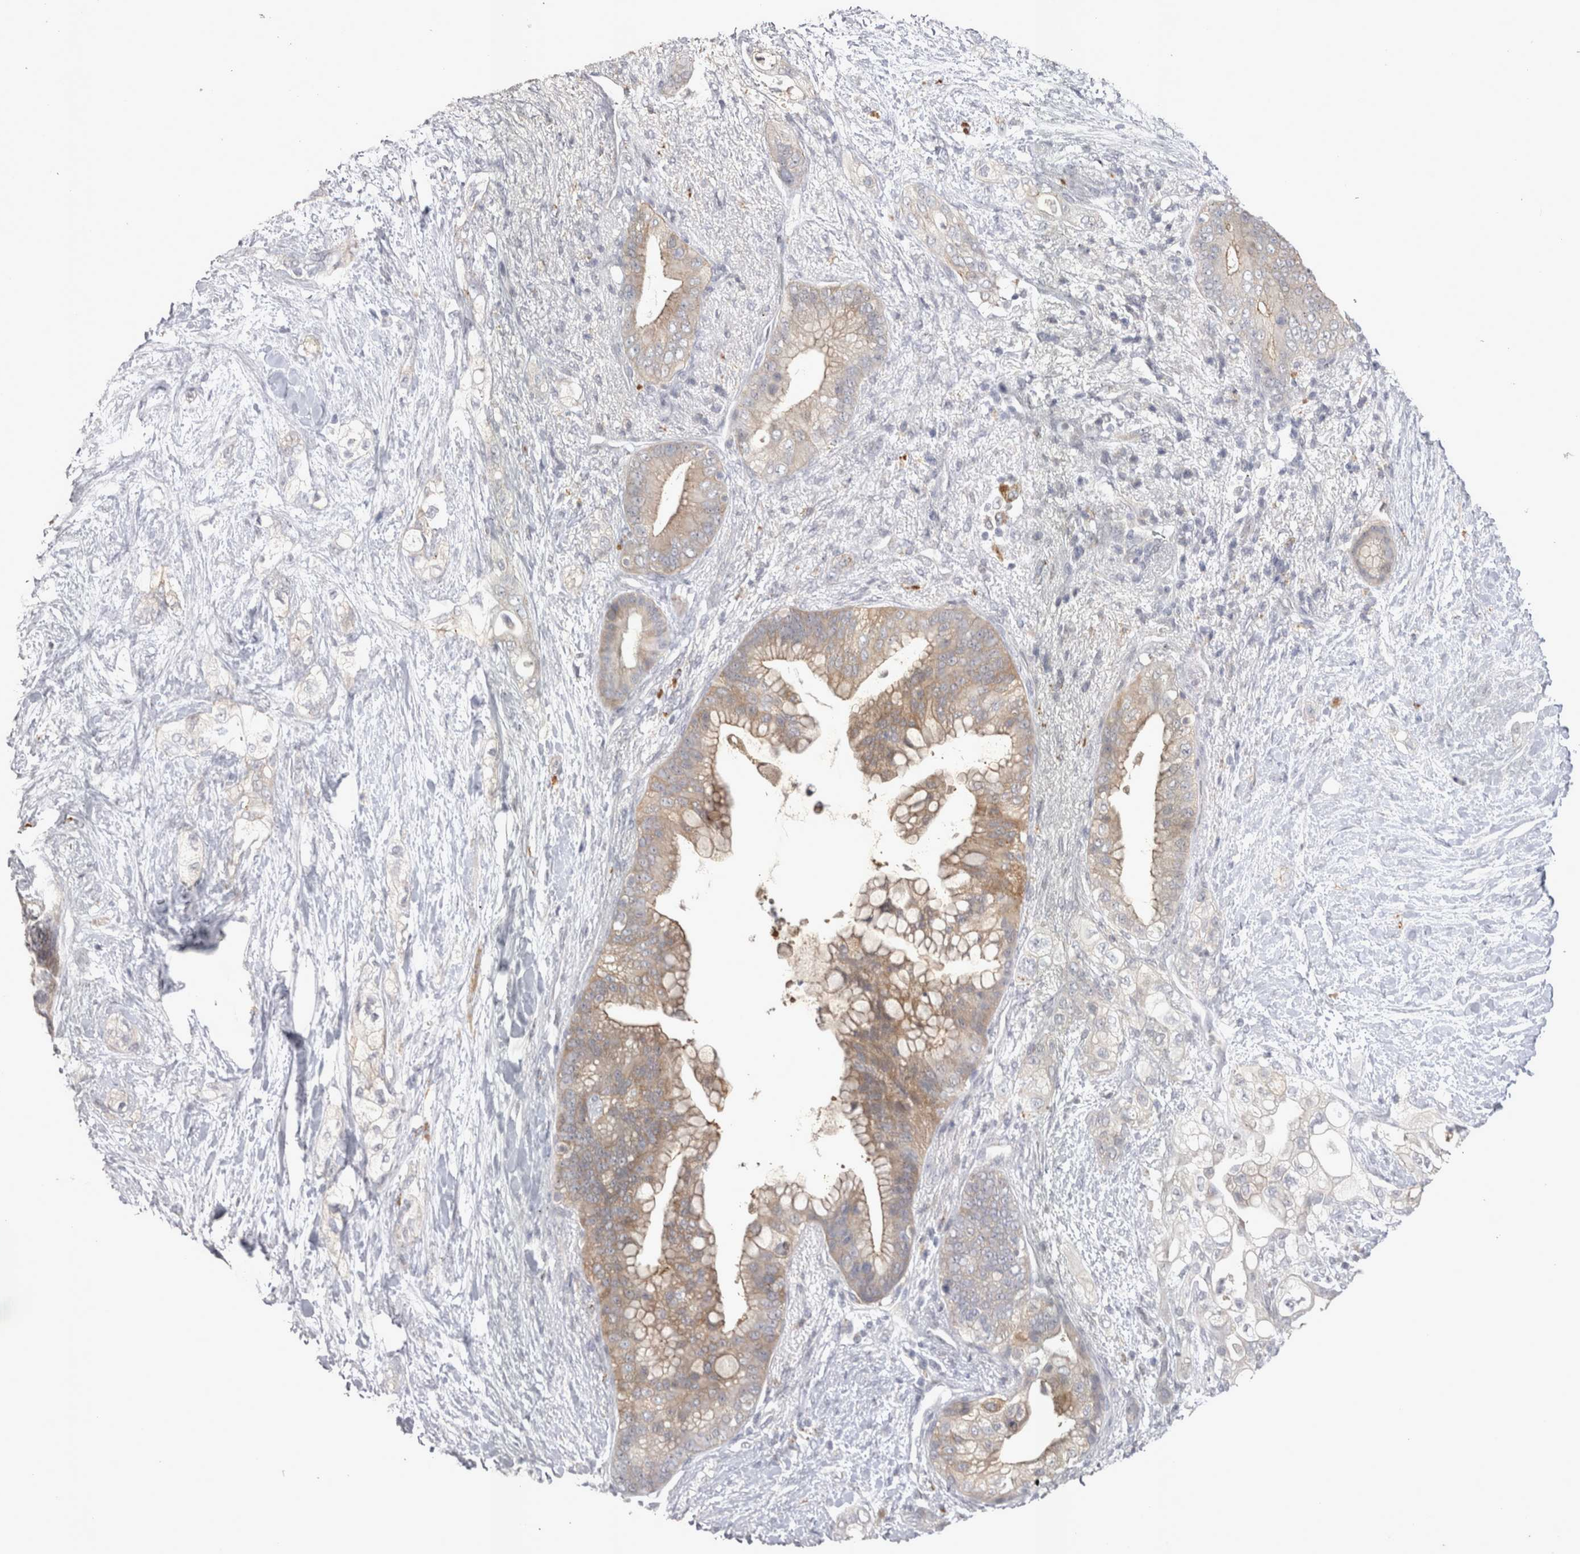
{"staining": {"intensity": "moderate", "quantity": ">75%", "location": "cytoplasmic/membranous"}, "tissue": "pancreatic cancer", "cell_type": "Tumor cells", "image_type": "cancer", "snomed": [{"axis": "morphology", "description": "Adenocarcinoma, NOS"}, {"axis": "topography", "description": "Pancreas"}], "caption": "A brown stain labels moderate cytoplasmic/membranous staining of a protein in pancreatic adenocarcinoma tumor cells.", "gene": "CTBS", "patient": {"sex": "male", "age": 53}}